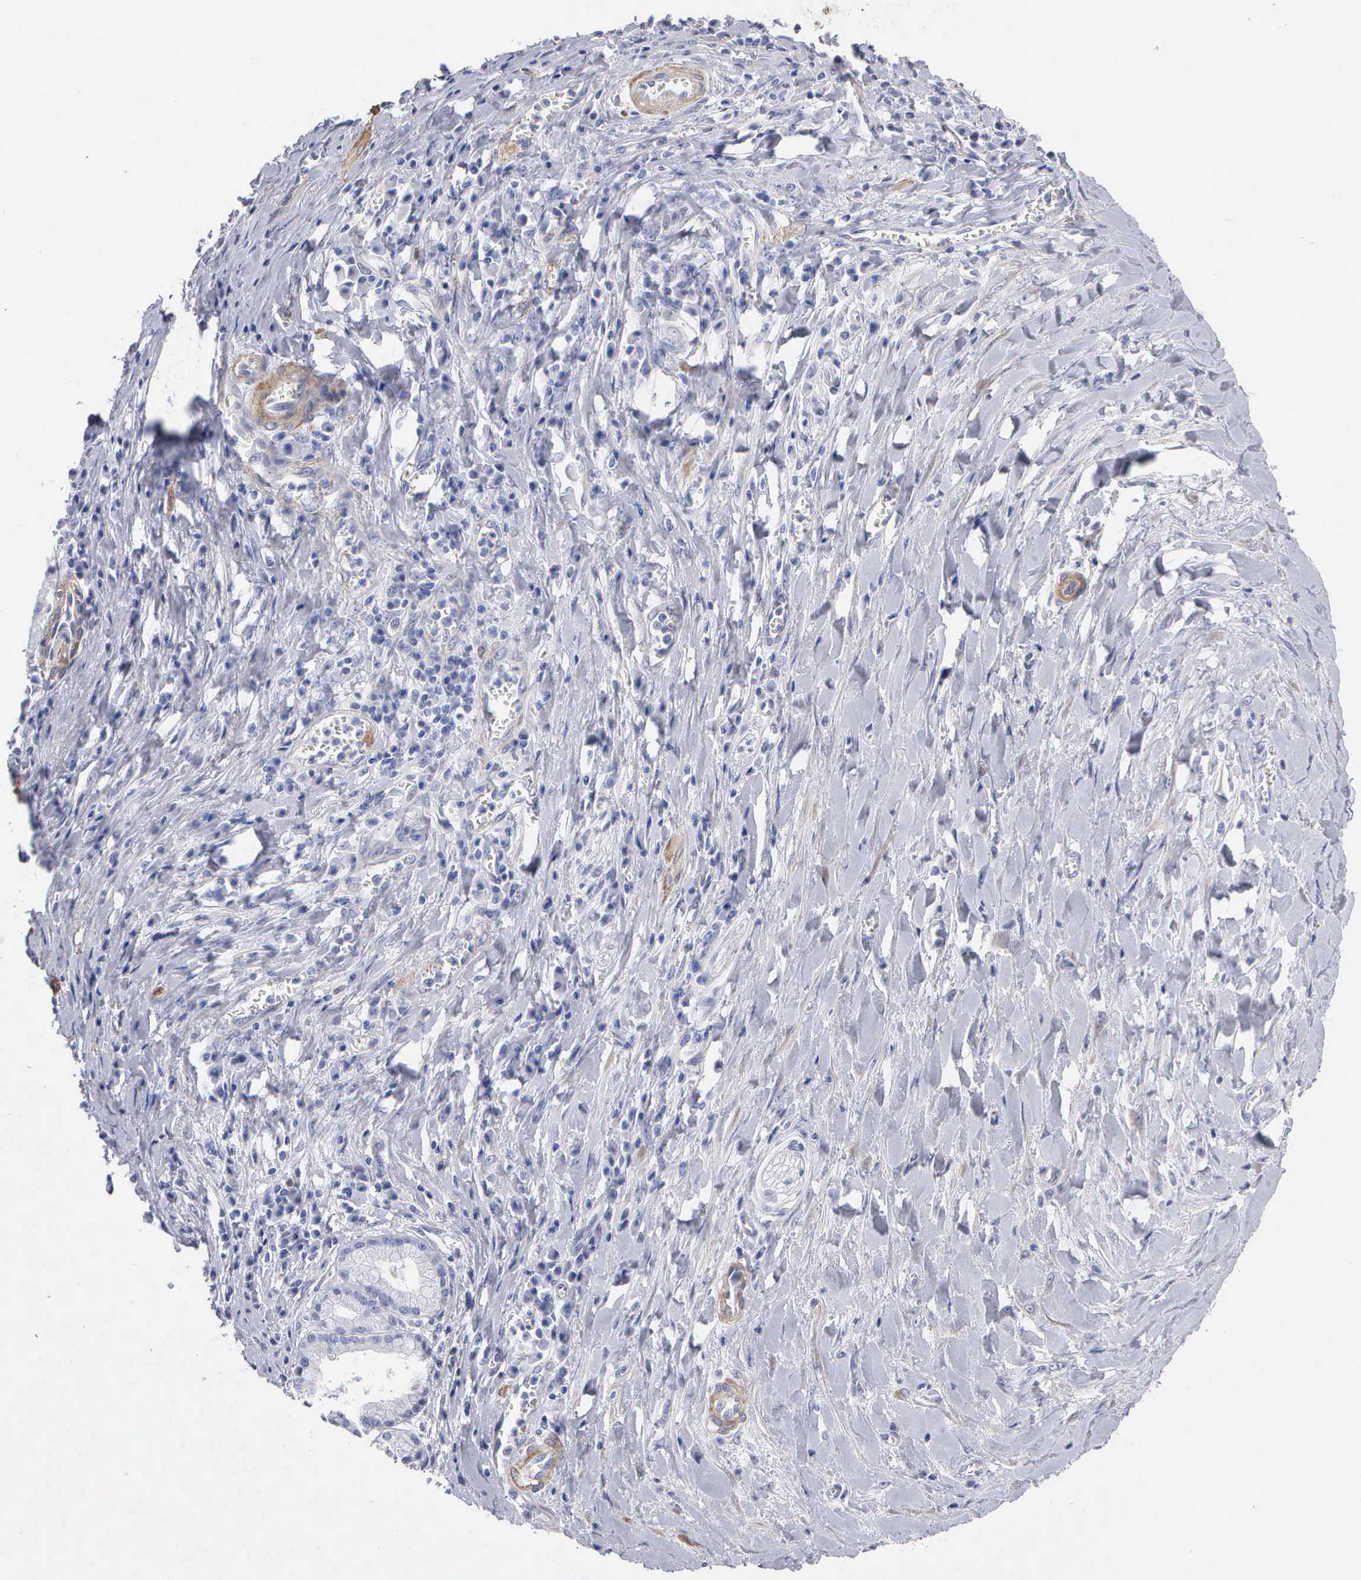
{"staining": {"intensity": "negative", "quantity": "none", "location": "none"}, "tissue": "pancreatic cancer", "cell_type": "Tumor cells", "image_type": "cancer", "snomed": [{"axis": "morphology", "description": "Adenocarcinoma, NOS"}, {"axis": "topography", "description": "Pancreas"}], "caption": "Tumor cells show no significant protein staining in pancreatic adenocarcinoma.", "gene": "ELFN2", "patient": {"sex": "male", "age": 69}}